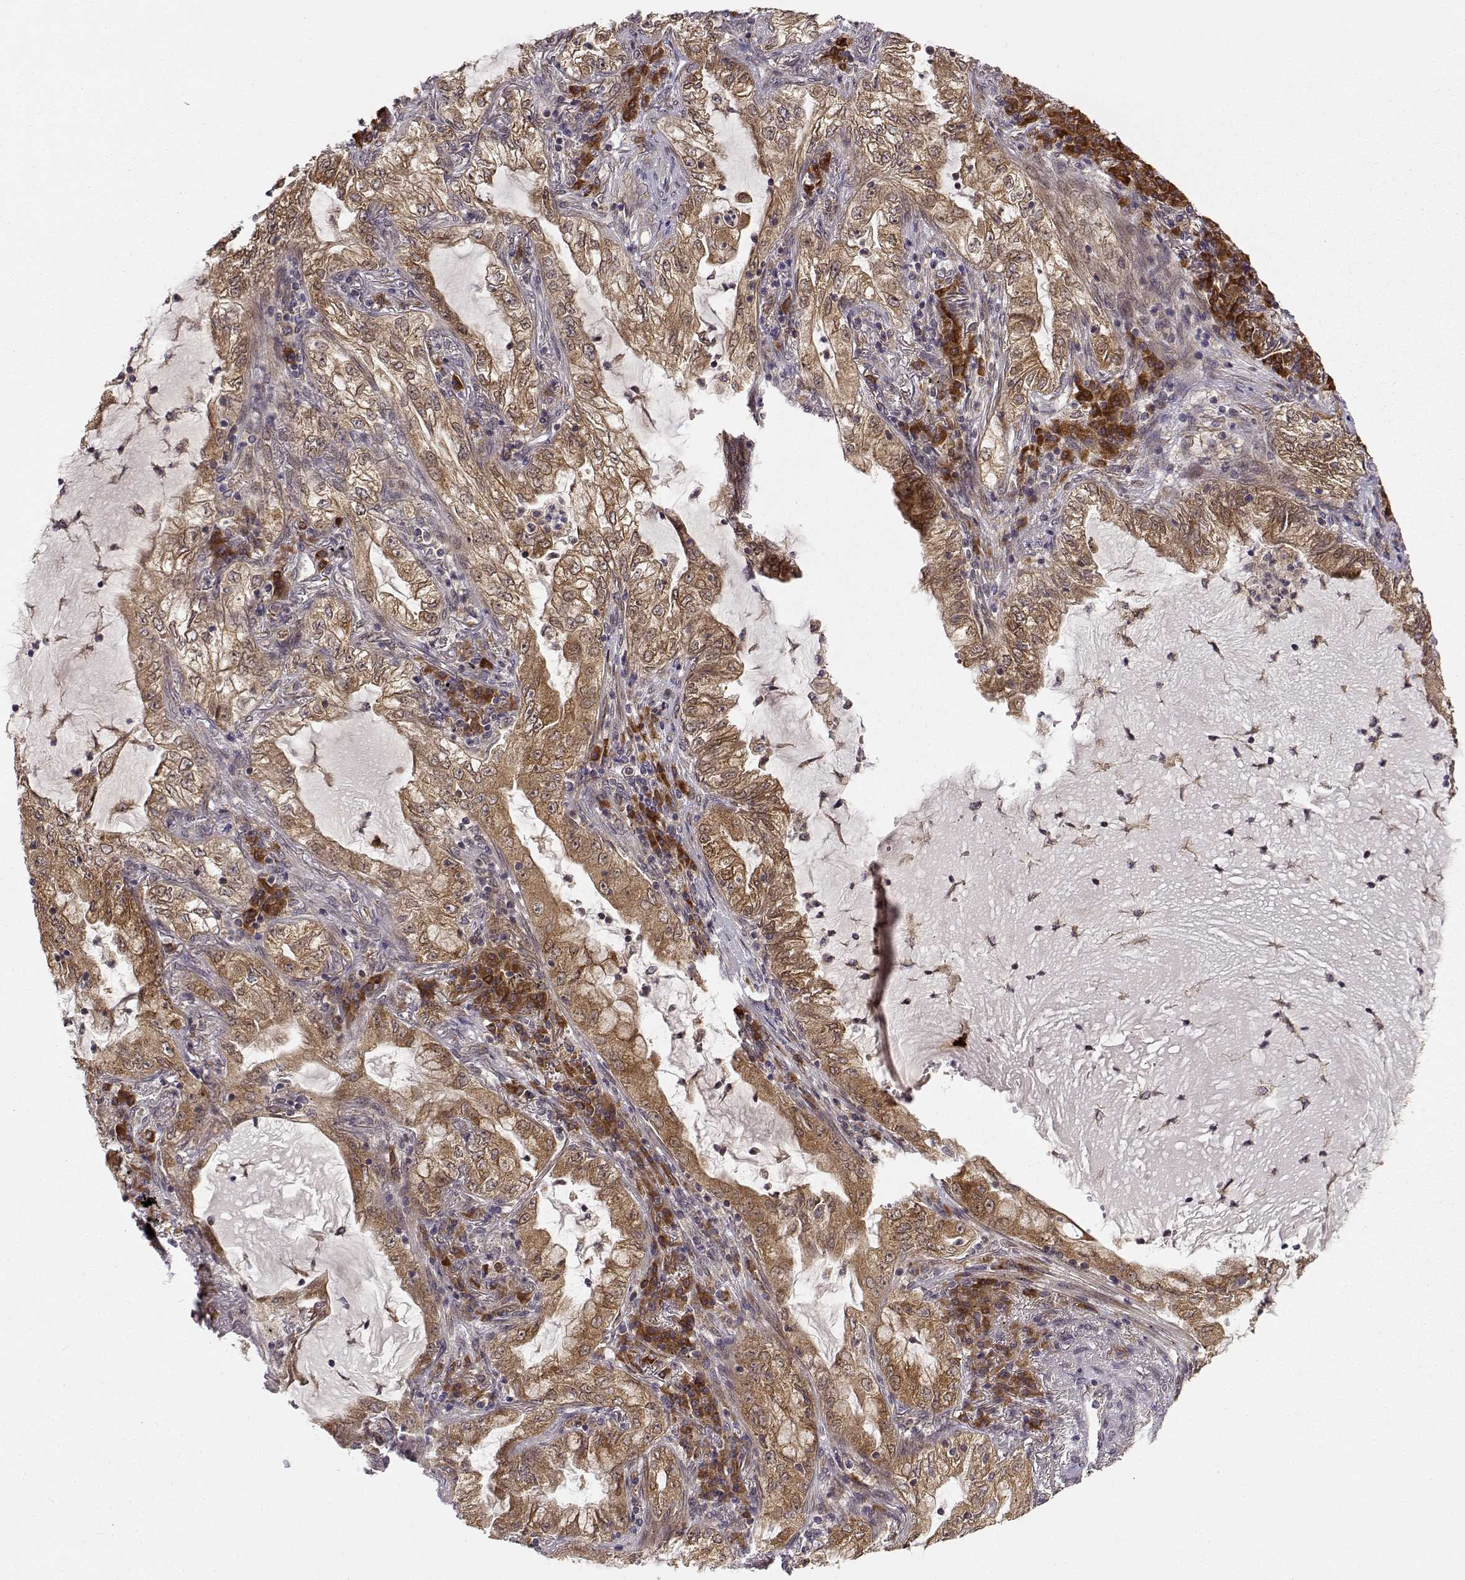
{"staining": {"intensity": "moderate", "quantity": ">75%", "location": "cytoplasmic/membranous"}, "tissue": "lung cancer", "cell_type": "Tumor cells", "image_type": "cancer", "snomed": [{"axis": "morphology", "description": "Adenocarcinoma, NOS"}, {"axis": "topography", "description": "Lung"}], "caption": "This photomicrograph shows lung cancer stained with IHC to label a protein in brown. The cytoplasmic/membranous of tumor cells show moderate positivity for the protein. Nuclei are counter-stained blue.", "gene": "ERGIC2", "patient": {"sex": "female", "age": 73}}